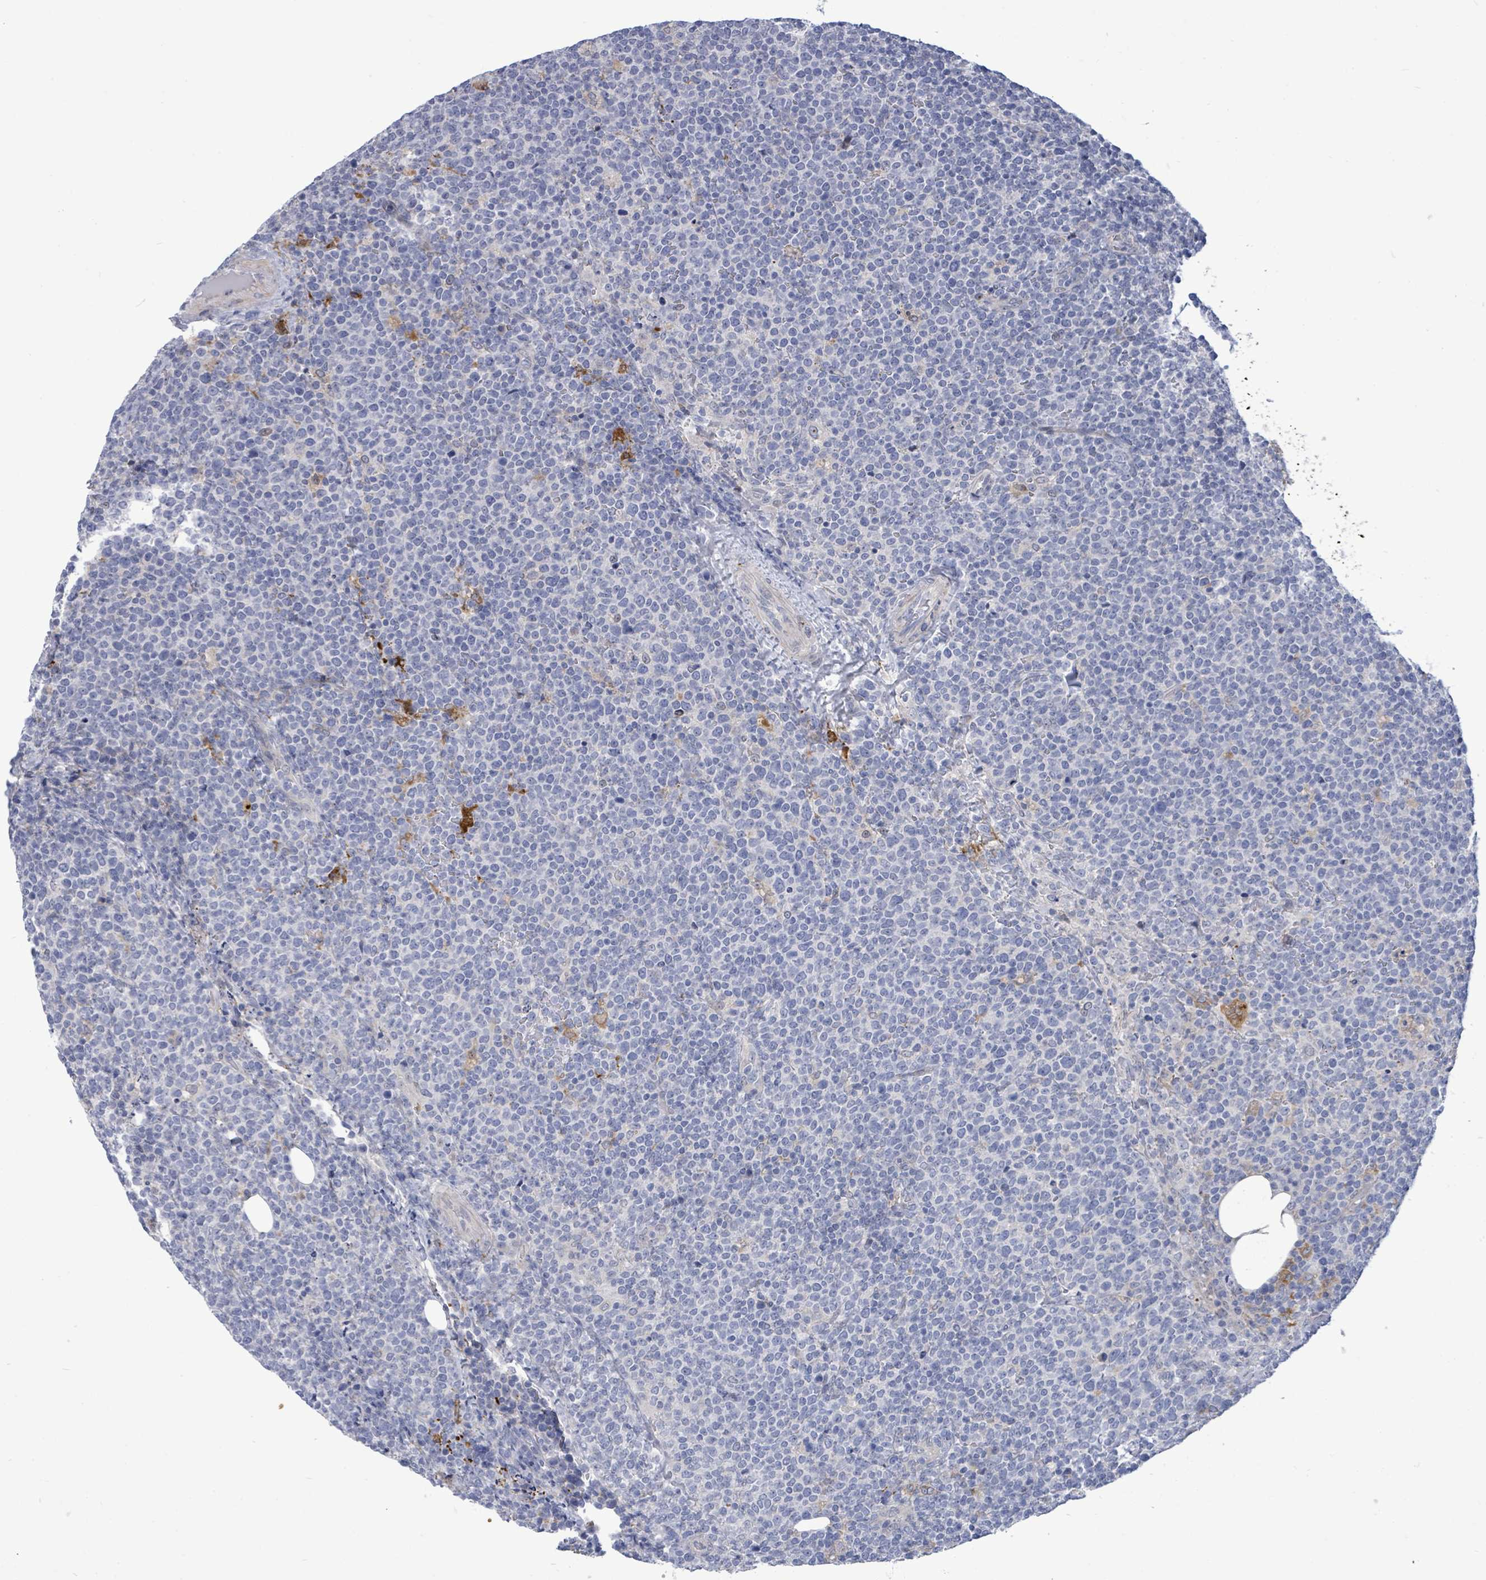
{"staining": {"intensity": "negative", "quantity": "none", "location": "none"}, "tissue": "lymphoma", "cell_type": "Tumor cells", "image_type": "cancer", "snomed": [{"axis": "morphology", "description": "Malignant lymphoma, non-Hodgkin's type, High grade"}, {"axis": "topography", "description": "Lymph node"}], "caption": "Immunohistochemistry histopathology image of lymphoma stained for a protein (brown), which shows no positivity in tumor cells.", "gene": "CT45A5", "patient": {"sex": "male", "age": 61}}